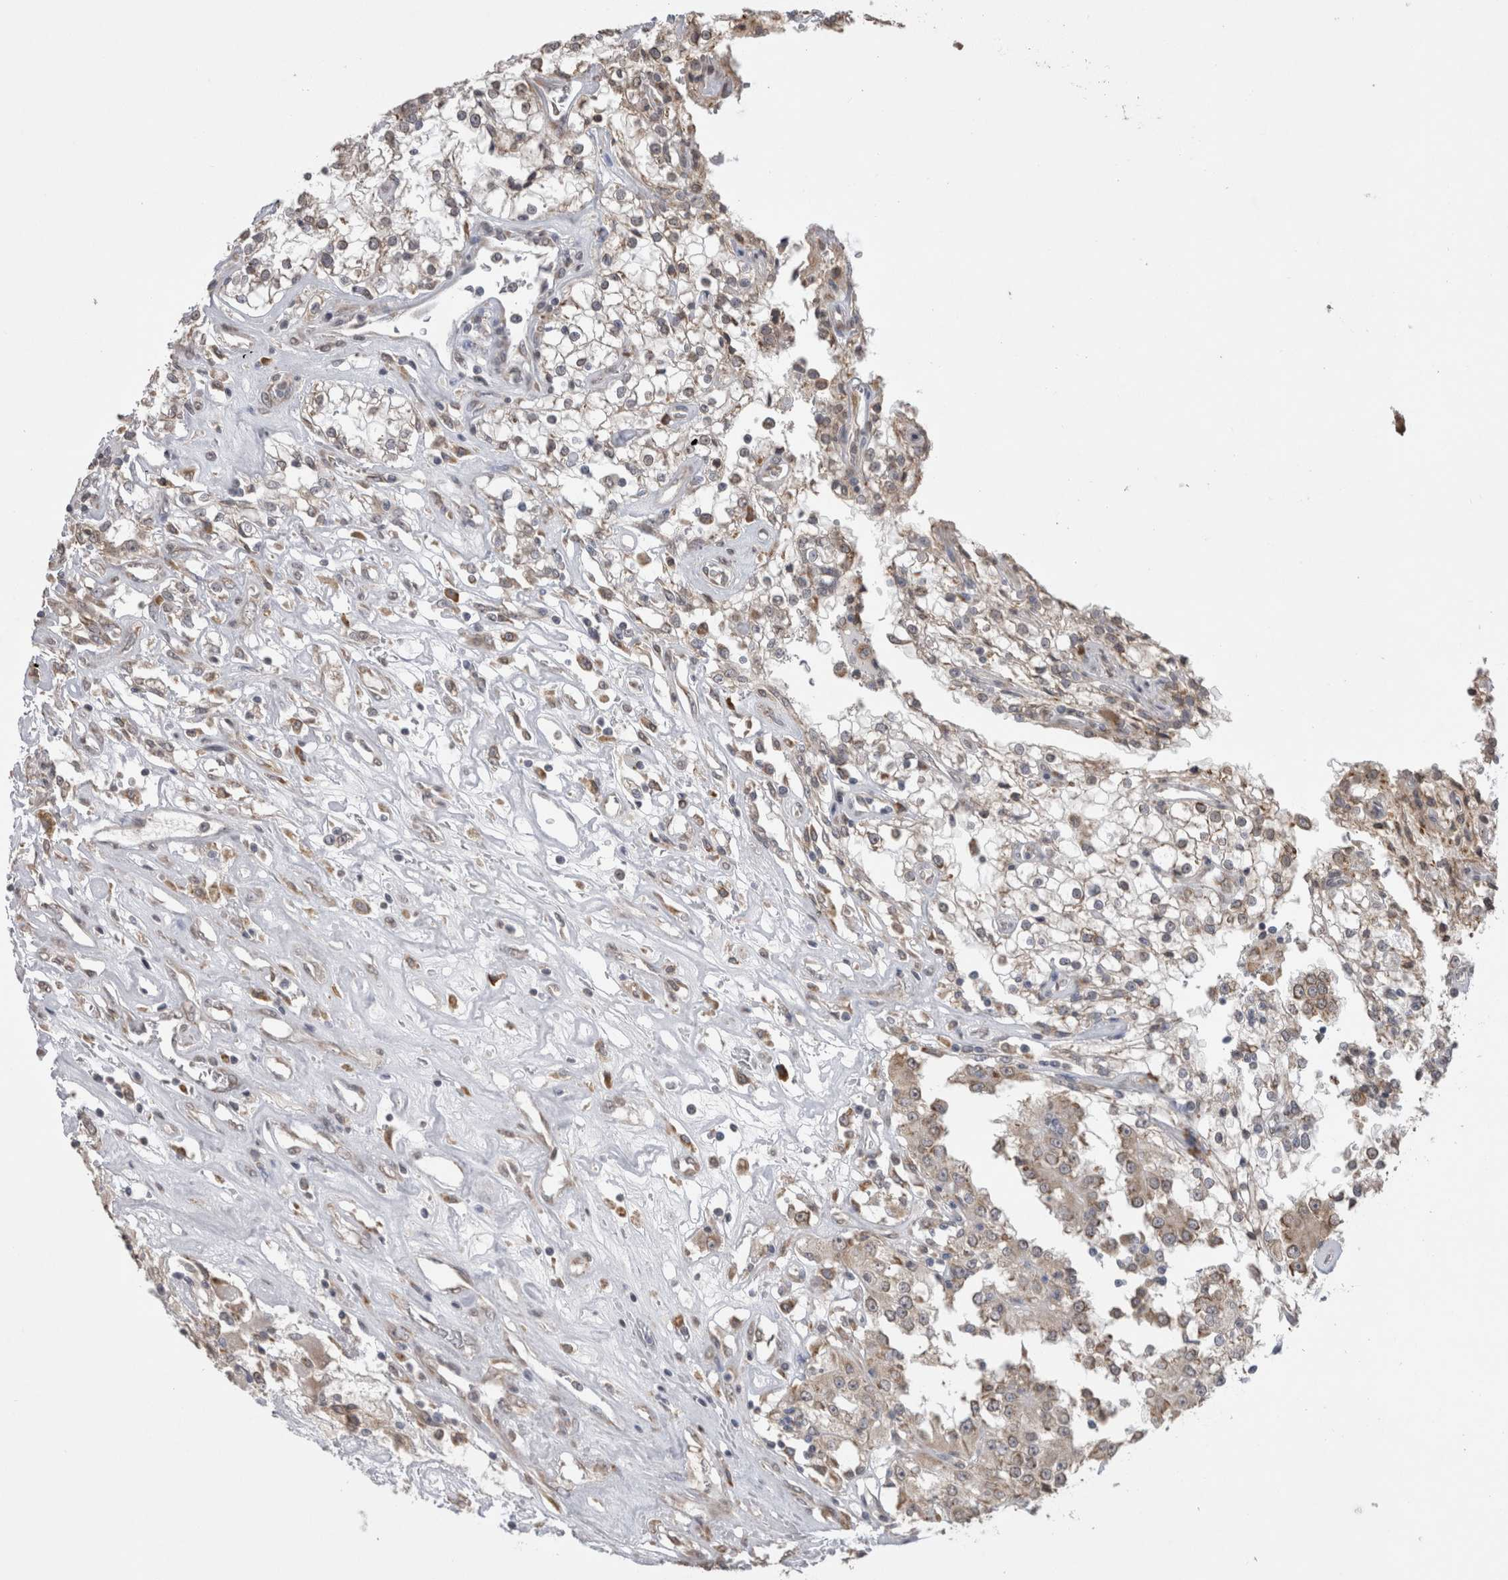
{"staining": {"intensity": "weak", "quantity": "25%-75%", "location": "cytoplasmic/membranous"}, "tissue": "renal cancer", "cell_type": "Tumor cells", "image_type": "cancer", "snomed": [{"axis": "morphology", "description": "Adenocarcinoma, NOS"}, {"axis": "topography", "description": "Kidney"}], "caption": "Protein expression analysis of human renal cancer (adenocarcinoma) reveals weak cytoplasmic/membranous positivity in approximately 25%-75% of tumor cells.", "gene": "NOMO1", "patient": {"sex": "female", "age": 52}}